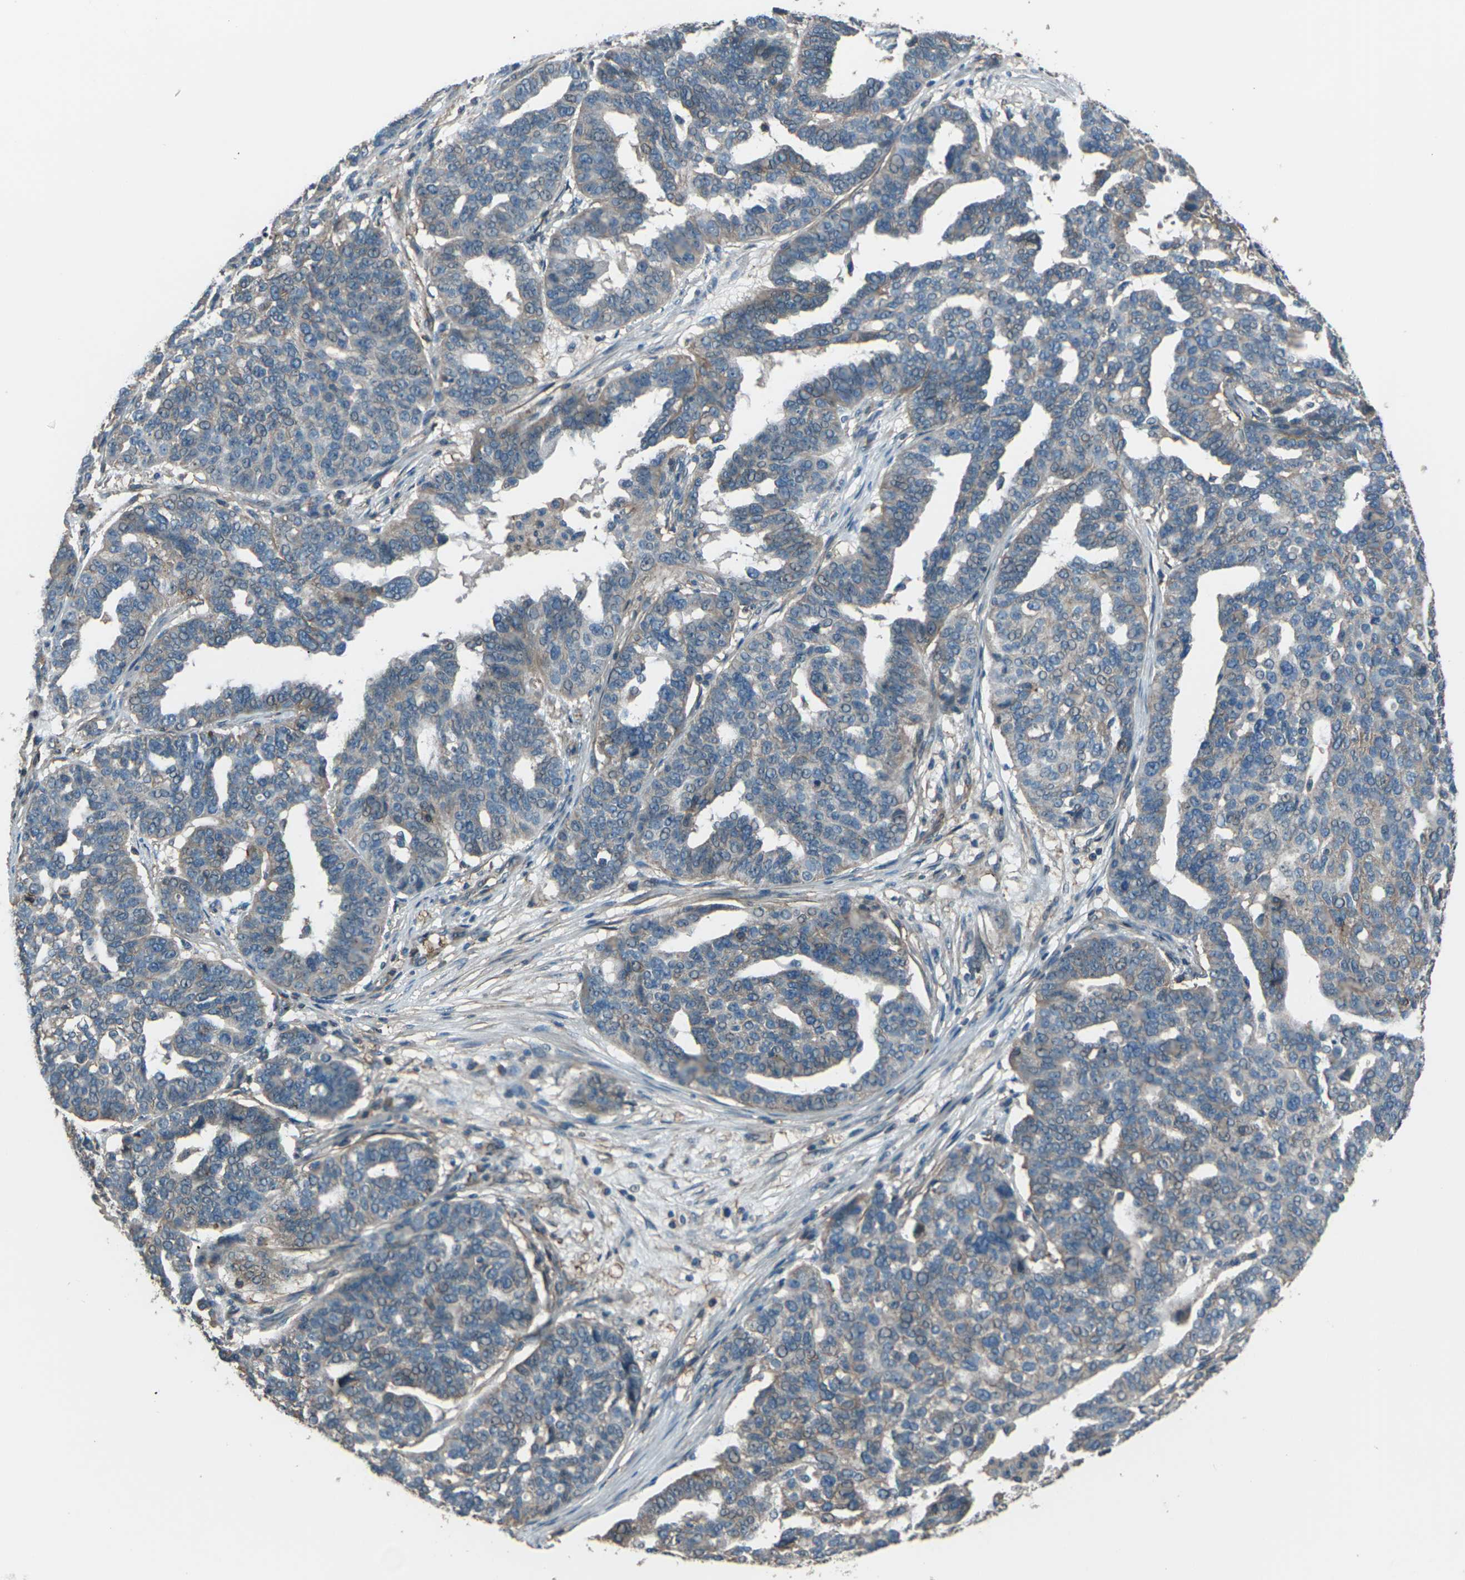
{"staining": {"intensity": "weak", "quantity": "25%-75%", "location": "cytoplasmic/membranous"}, "tissue": "ovarian cancer", "cell_type": "Tumor cells", "image_type": "cancer", "snomed": [{"axis": "morphology", "description": "Cystadenocarcinoma, serous, NOS"}, {"axis": "topography", "description": "Ovary"}], "caption": "Protein staining of ovarian serous cystadenocarcinoma tissue shows weak cytoplasmic/membranous expression in about 25%-75% of tumor cells. The protein of interest is shown in brown color, while the nuclei are stained blue.", "gene": "CMTM4", "patient": {"sex": "female", "age": 59}}